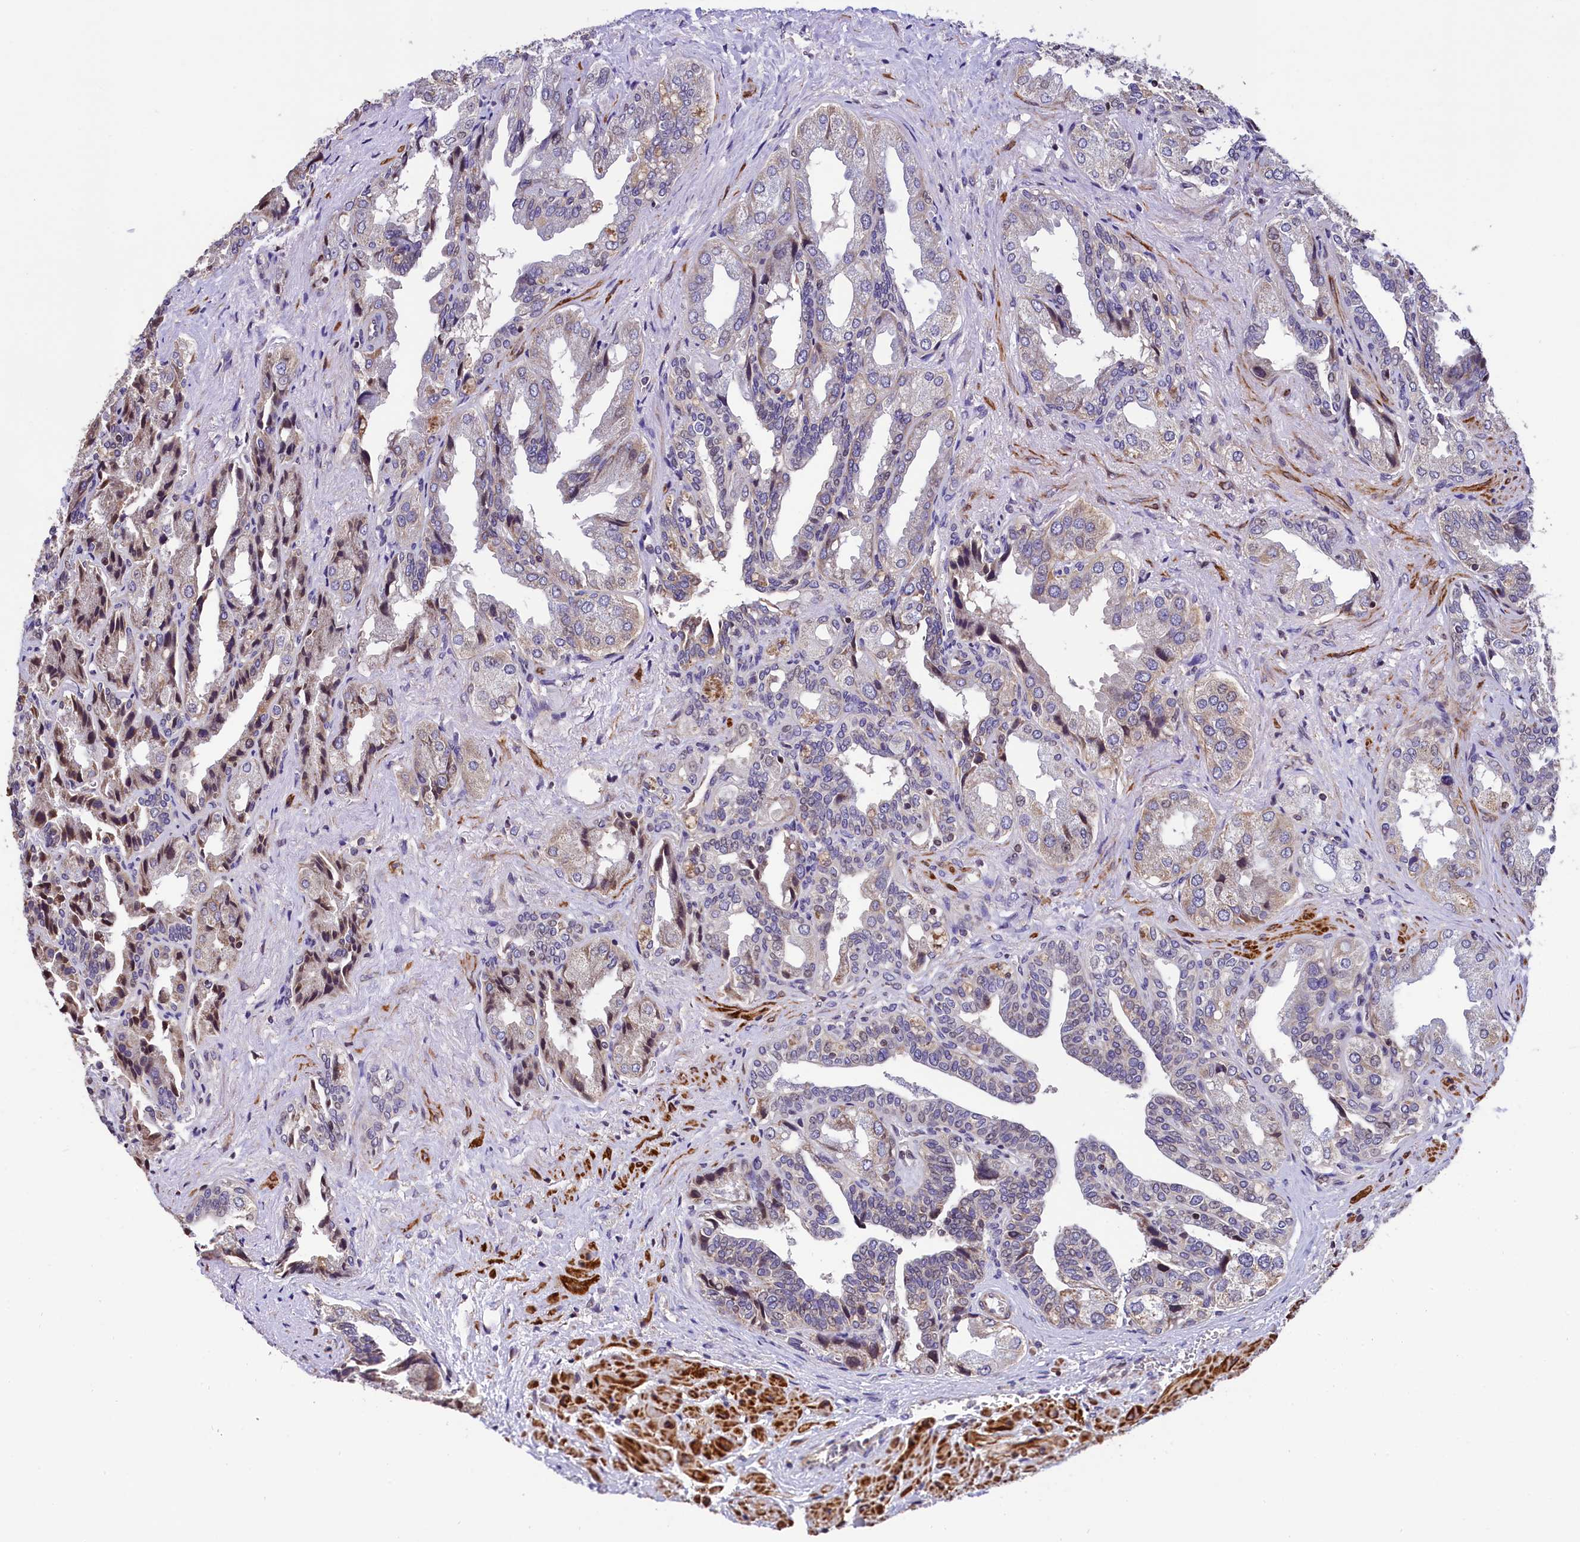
{"staining": {"intensity": "weak", "quantity": "<25%", "location": "nuclear"}, "tissue": "seminal vesicle", "cell_type": "Glandular cells", "image_type": "normal", "snomed": [{"axis": "morphology", "description": "Normal tissue, NOS"}, {"axis": "topography", "description": "Seminal veicle"}], "caption": "The histopathology image displays no significant expression in glandular cells of seminal vesicle.", "gene": "ZNF2", "patient": {"sex": "male", "age": 63}}